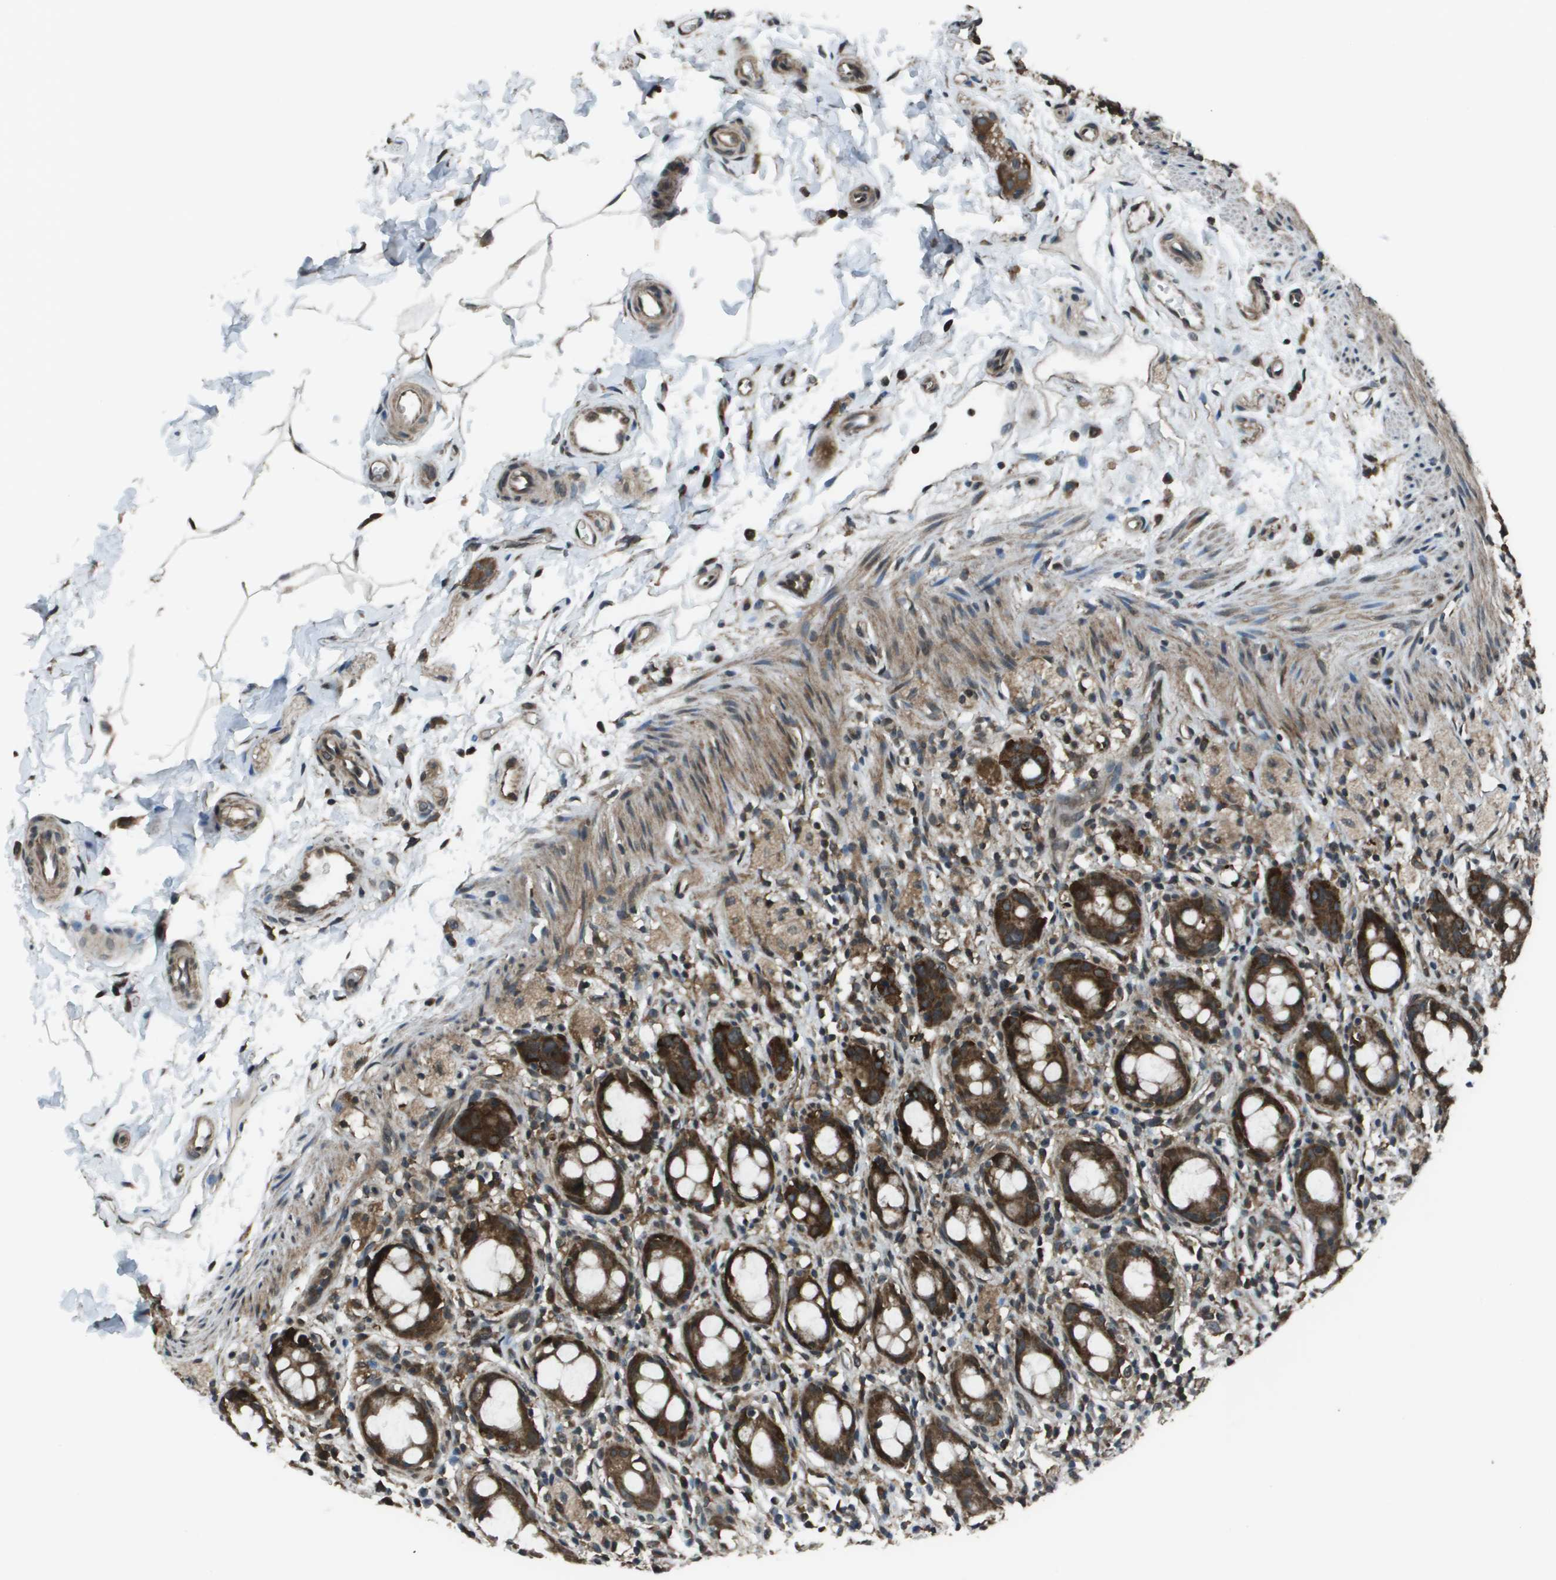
{"staining": {"intensity": "strong", "quantity": ">75%", "location": "cytoplasmic/membranous"}, "tissue": "rectum", "cell_type": "Glandular cells", "image_type": "normal", "snomed": [{"axis": "morphology", "description": "Normal tissue, NOS"}, {"axis": "topography", "description": "Rectum"}], "caption": "Unremarkable rectum was stained to show a protein in brown. There is high levels of strong cytoplasmic/membranous expression in about >75% of glandular cells. (DAB (3,3'-diaminobenzidine) = brown stain, brightfield microscopy at high magnification).", "gene": "PPFIA1", "patient": {"sex": "male", "age": 44}}